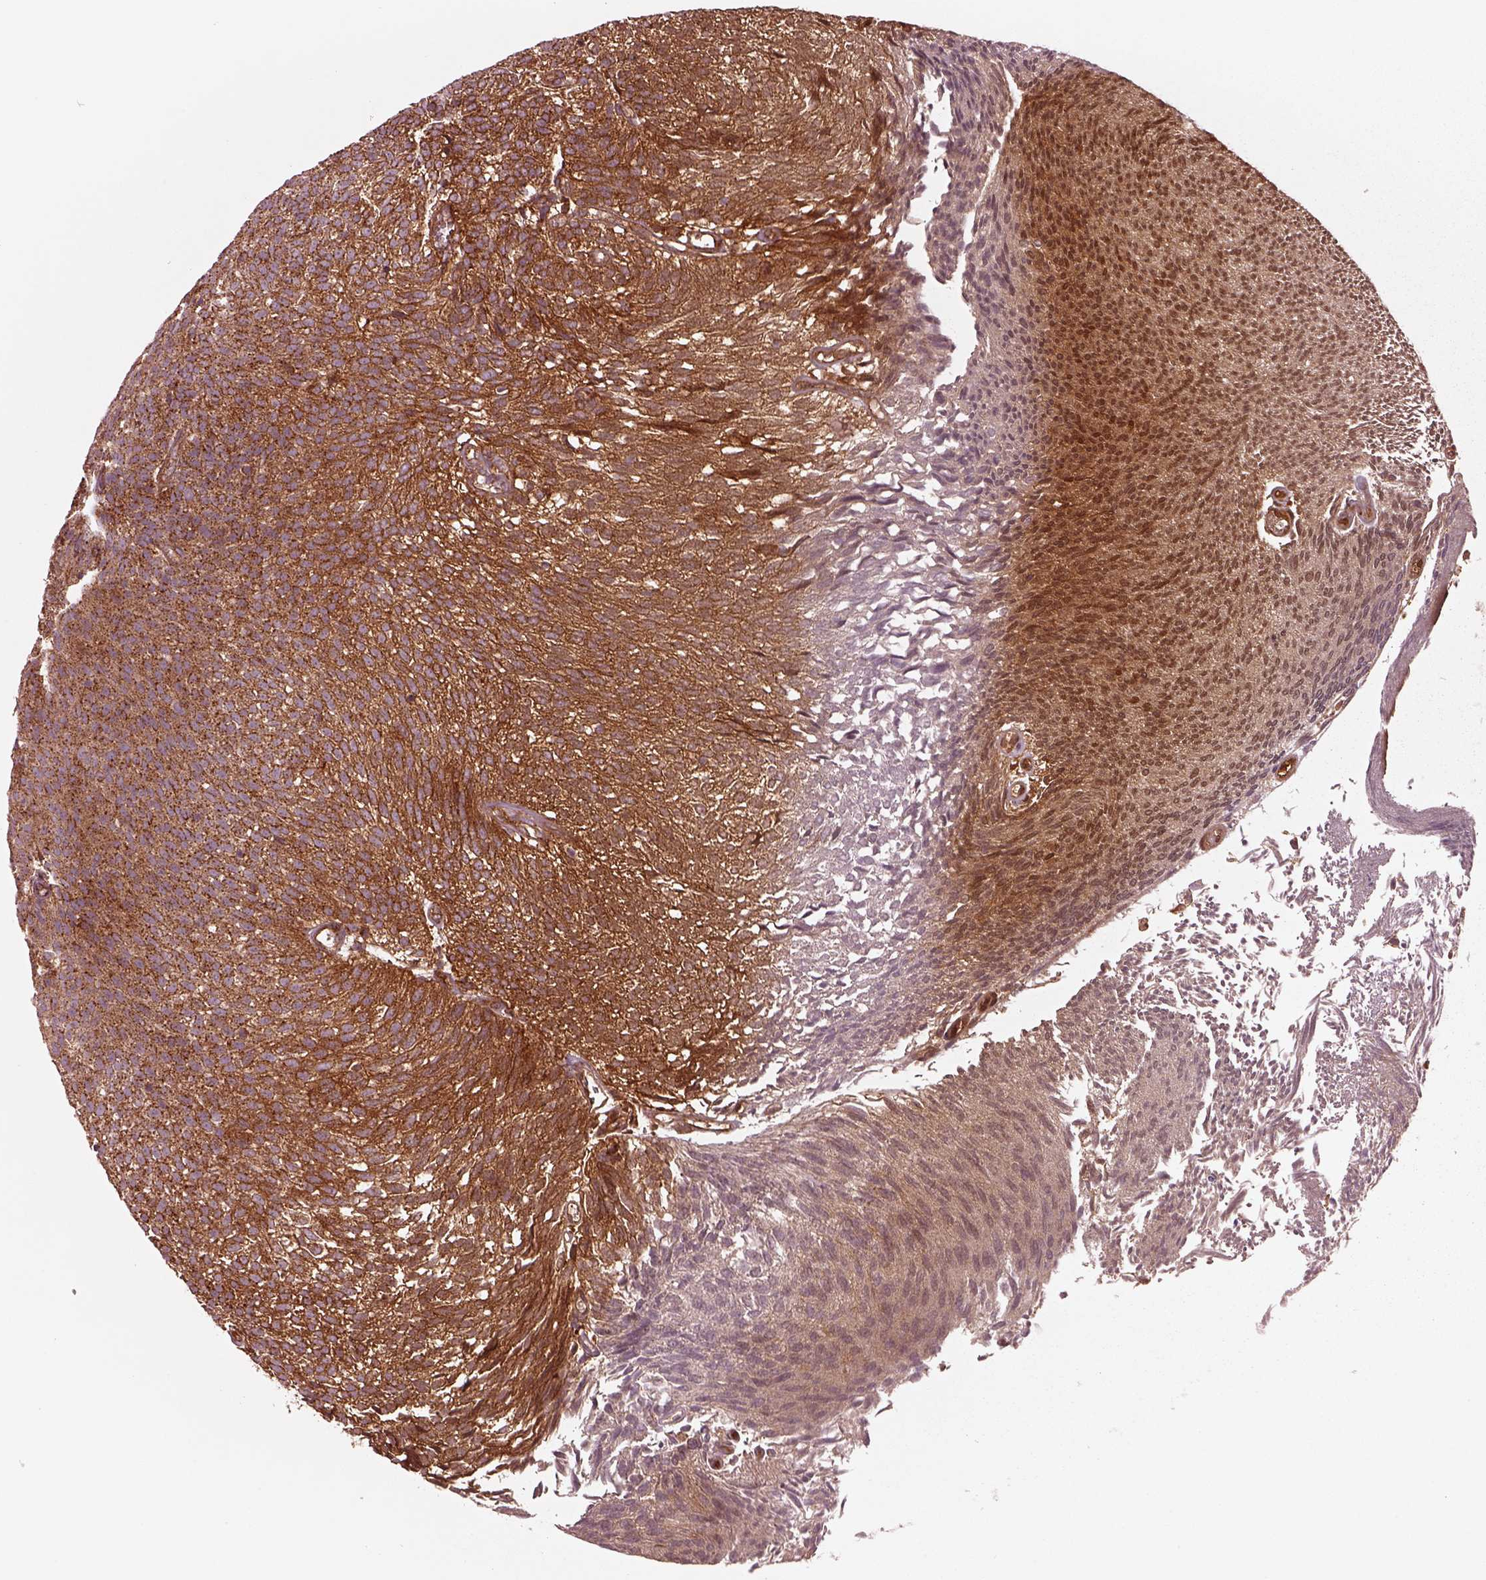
{"staining": {"intensity": "strong", "quantity": ">75%", "location": "cytoplasmic/membranous"}, "tissue": "urothelial cancer", "cell_type": "Tumor cells", "image_type": "cancer", "snomed": [{"axis": "morphology", "description": "Urothelial carcinoma, Low grade"}, {"axis": "topography", "description": "Urinary bladder"}], "caption": "Protein staining of low-grade urothelial carcinoma tissue exhibits strong cytoplasmic/membranous positivity in approximately >75% of tumor cells.", "gene": "WASHC2A", "patient": {"sex": "male", "age": 77}}